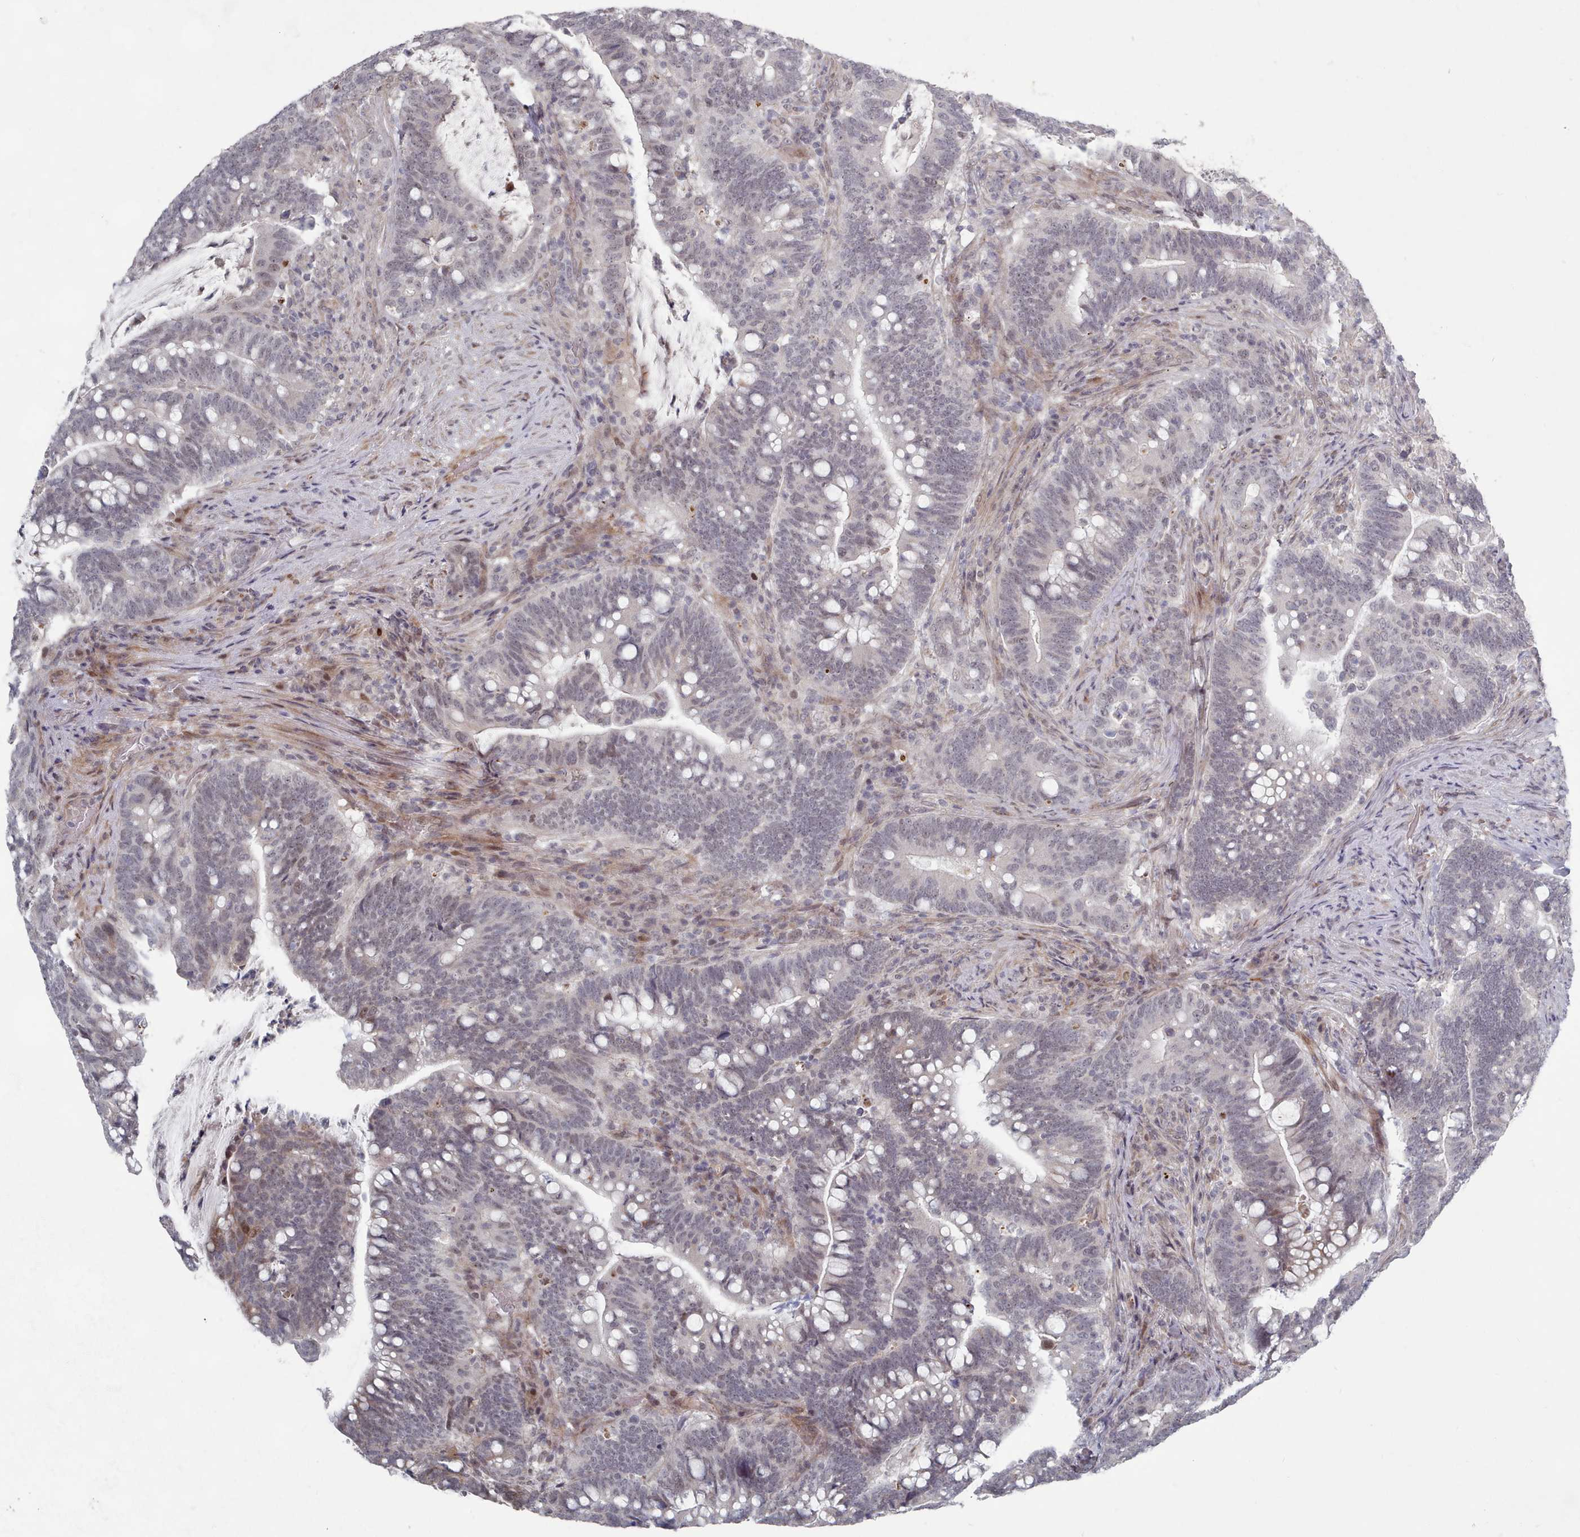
{"staining": {"intensity": "negative", "quantity": "none", "location": "none"}, "tissue": "colorectal cancer", "cell_type": "Tumor cells", "image_type": "cancer", "snomed": [{"axis": "morphology", "description": "Normal tissue, NOS"}, {"axis": "morphology", "description": "Adenocarcinoma, NOS"}, {"axis": "topography", "description": "Colon"}], "caption": "Histopathology image shows no significant protein positivity in tumor cells of colorectal cancer.", "gene": "CPSF4", "patient": {"sex": "female", "age": 66}}